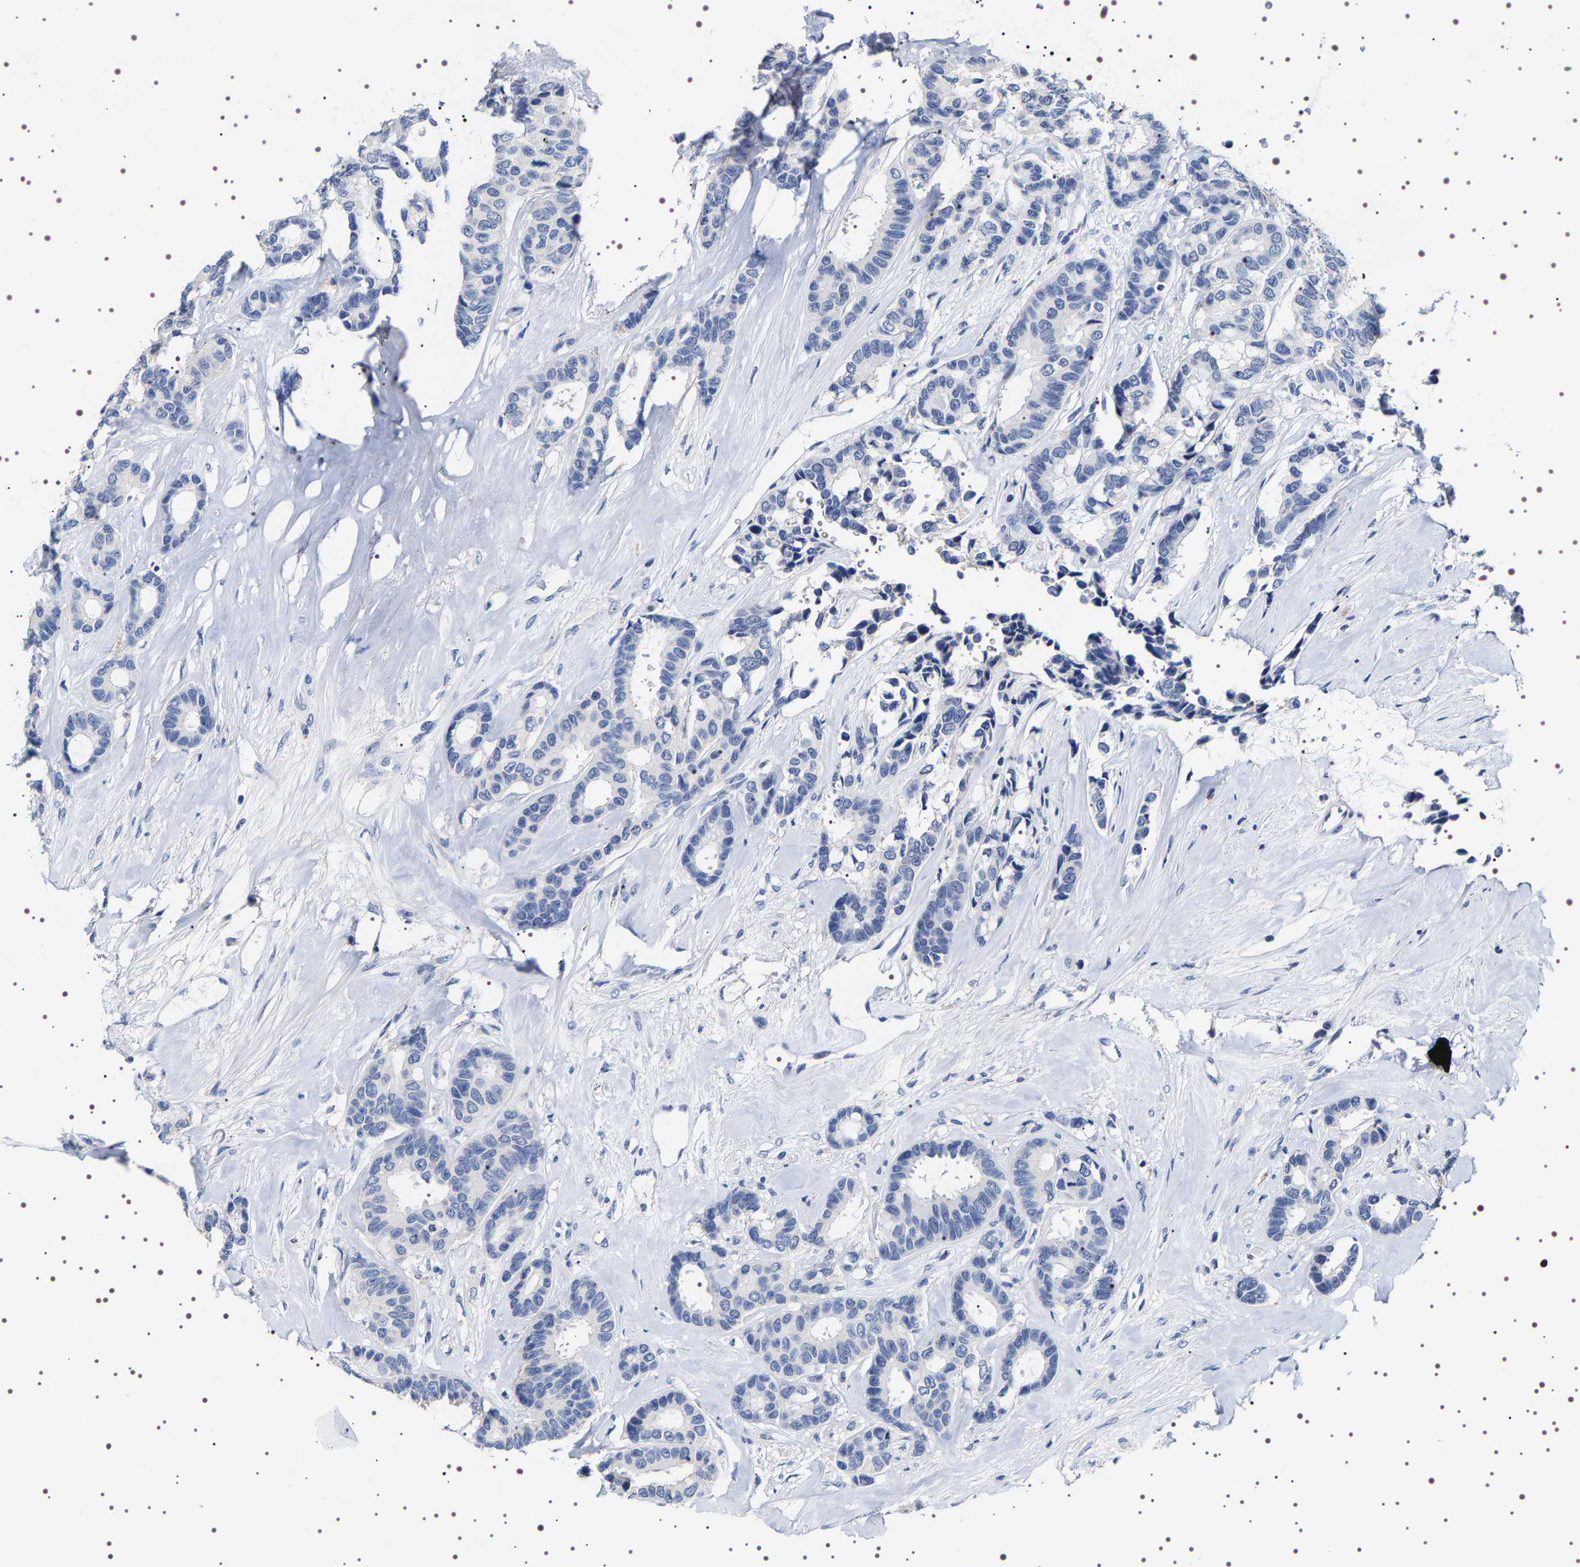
{"staining": {"intensity": "negative", "quantity": "none", "location": "none"}, "tissue": "breast cancer", "cell_type": "Tumor cells", "image_type": "cancer", "snomed": [{"axis": "morphology", "description": "Duct carcinoma"}, {"axis": "topography", "description": "Breast"}], "caption": "Intraductal carcinoma (breast) stained for a protein using IHC demonstrates no positivity tumor cells.", "gene": "UBQLN3", "patient": {"sex": "female", "age": 87}}